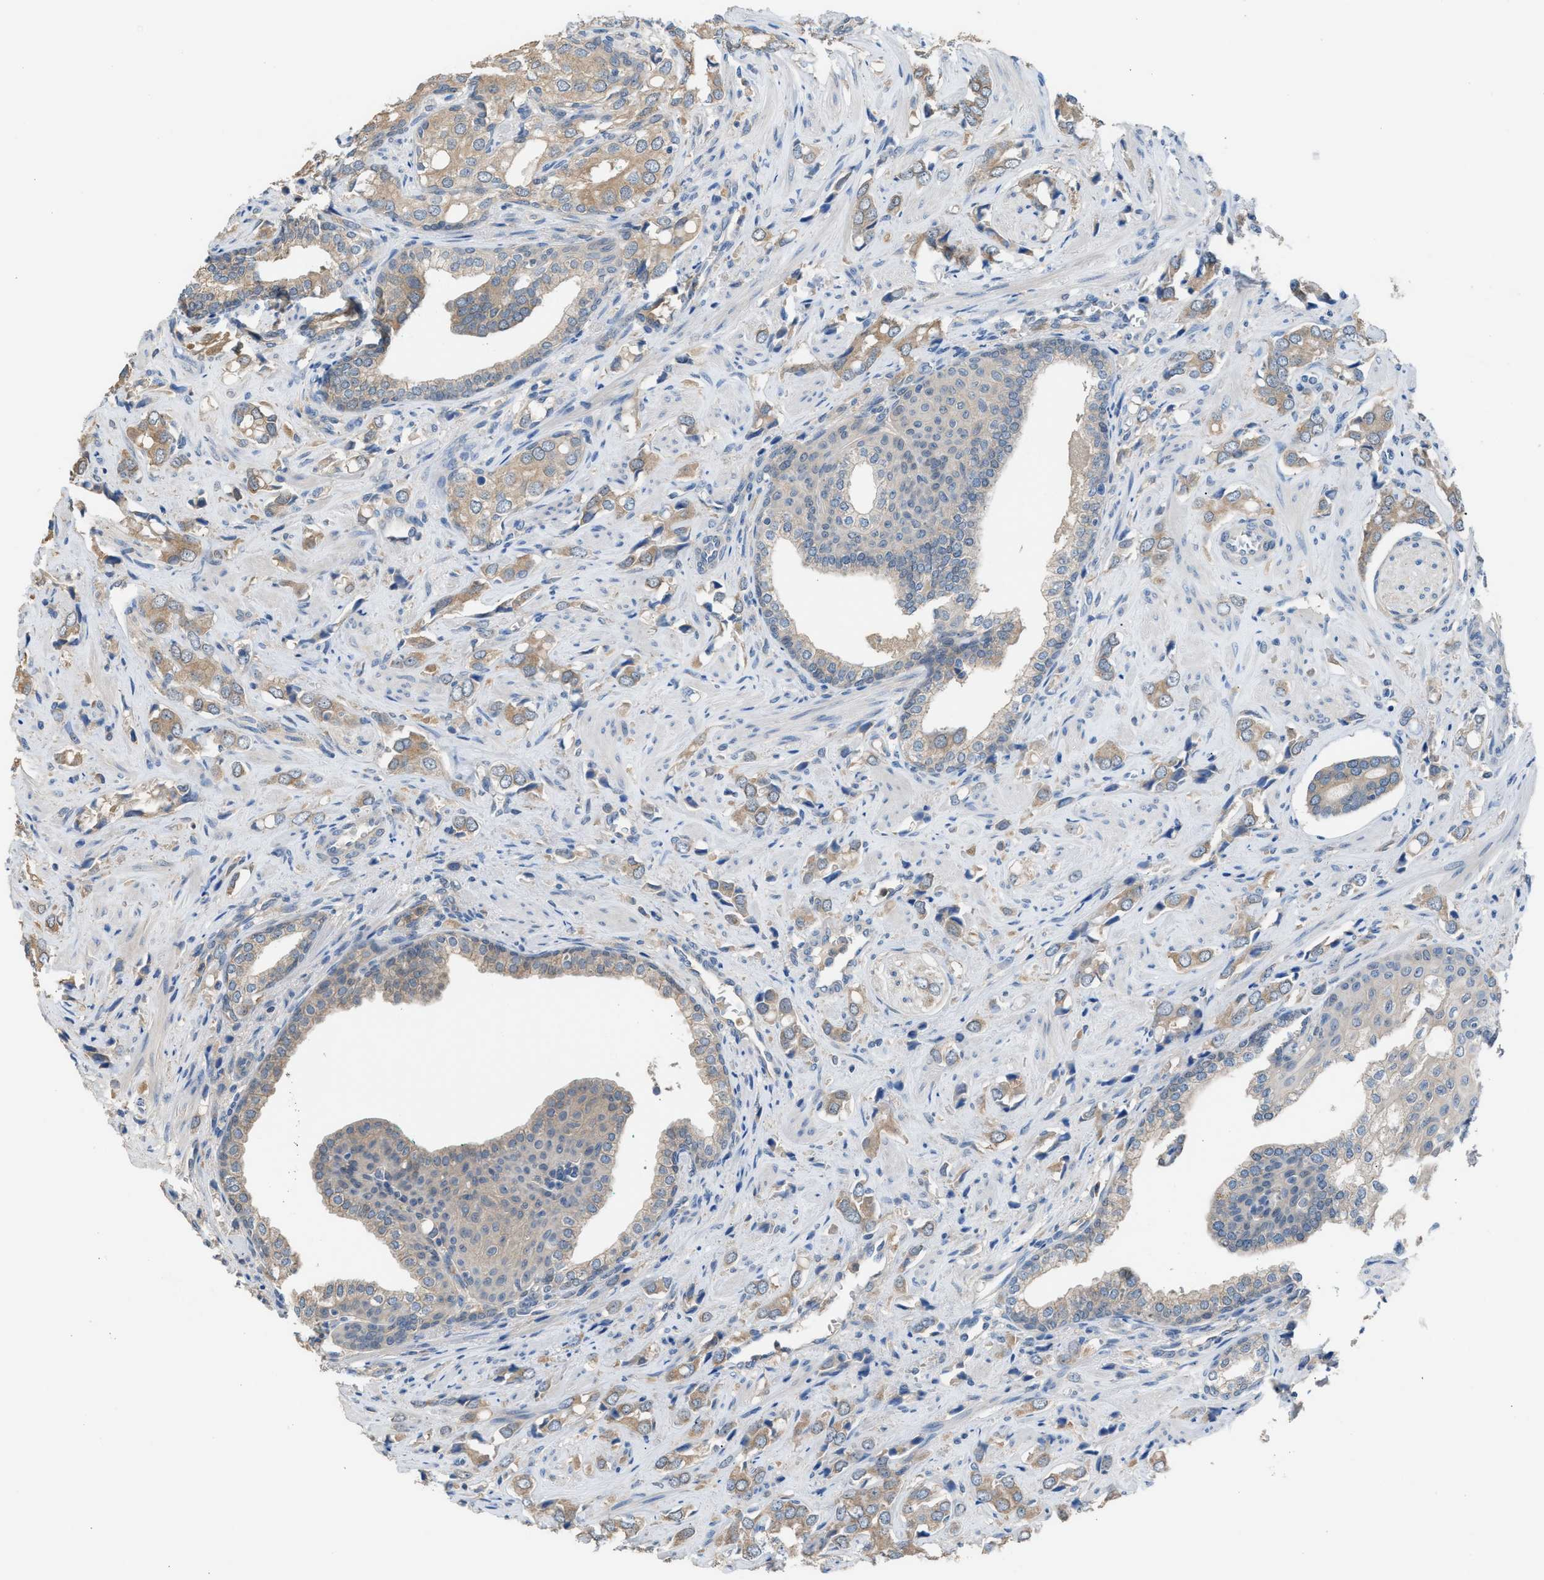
{"staining": {"intensity": "weak", "quantity": ">75%", "location": "cytoplasmic/membranous"}, "tissue": "prostate cancer", "cell_type": "Tumor cells", "image_type": "cancer", "snomed": [{"axis": "morphology", "description": "Adenocarcinoma, High grade"}, {"axis": "topography", "description": "Prostate"}], "caption": "Immunohistochemistry (IHC) staining of prostate cancer (adenocarcinoma (high-grade)), which displays low levels of weak cytoplasmic/membranous expression in approximately >75% of tumor cells indicating weak cytoplasmic/membranous protein staining. The staining was performed using DAB (3,3'-diaminobenzidine) (brown) for protein detection and nuclei were counterstained in hematoxylin (blue).", "gene": "NQO2", "patient": {"sex": "male", "age": 52}}